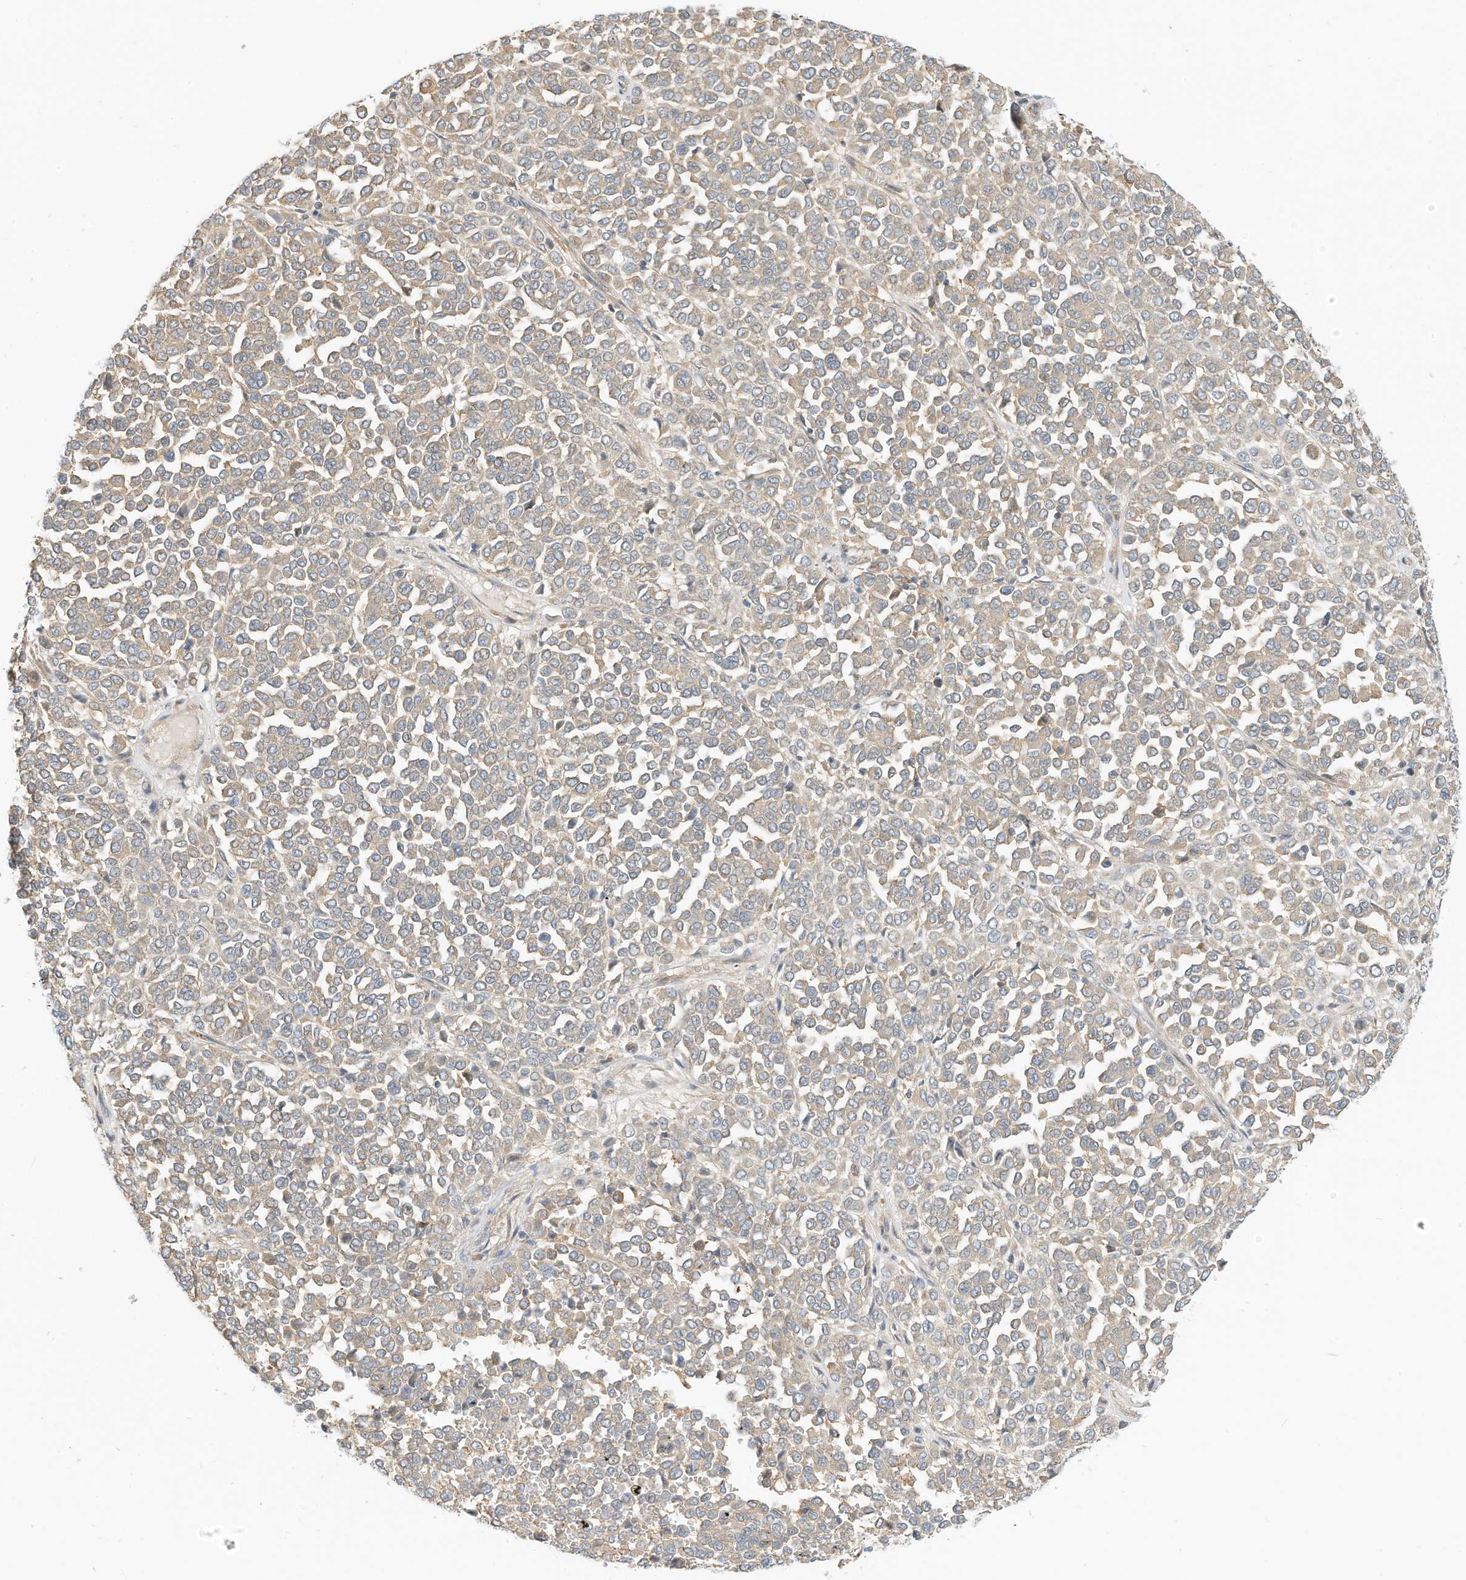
{"staining": {"intensity": "weak", "quantity": "25%-75%", "location": "cytoplasmic/membranous"}, "tissue": "melanoma", "cell_type": "Tumor cells", "image_type": "cancer", "snomed": [{"axis": "morphology", "description": "Malignant melanoma, Metastatic site"}, {"axis": "topography", "description": "Pancreas"}], "caption": "Melanoma tissue displays weak cytoplasmic/membranous positivity in about 25%-75% of tumor cells (DAB (3,3'-diaminobenzidine) IHC, brown staining for protein, blue staining for nuclei).", "gene": "OFD1", "patient": {"sex": "female", "age": 30}}